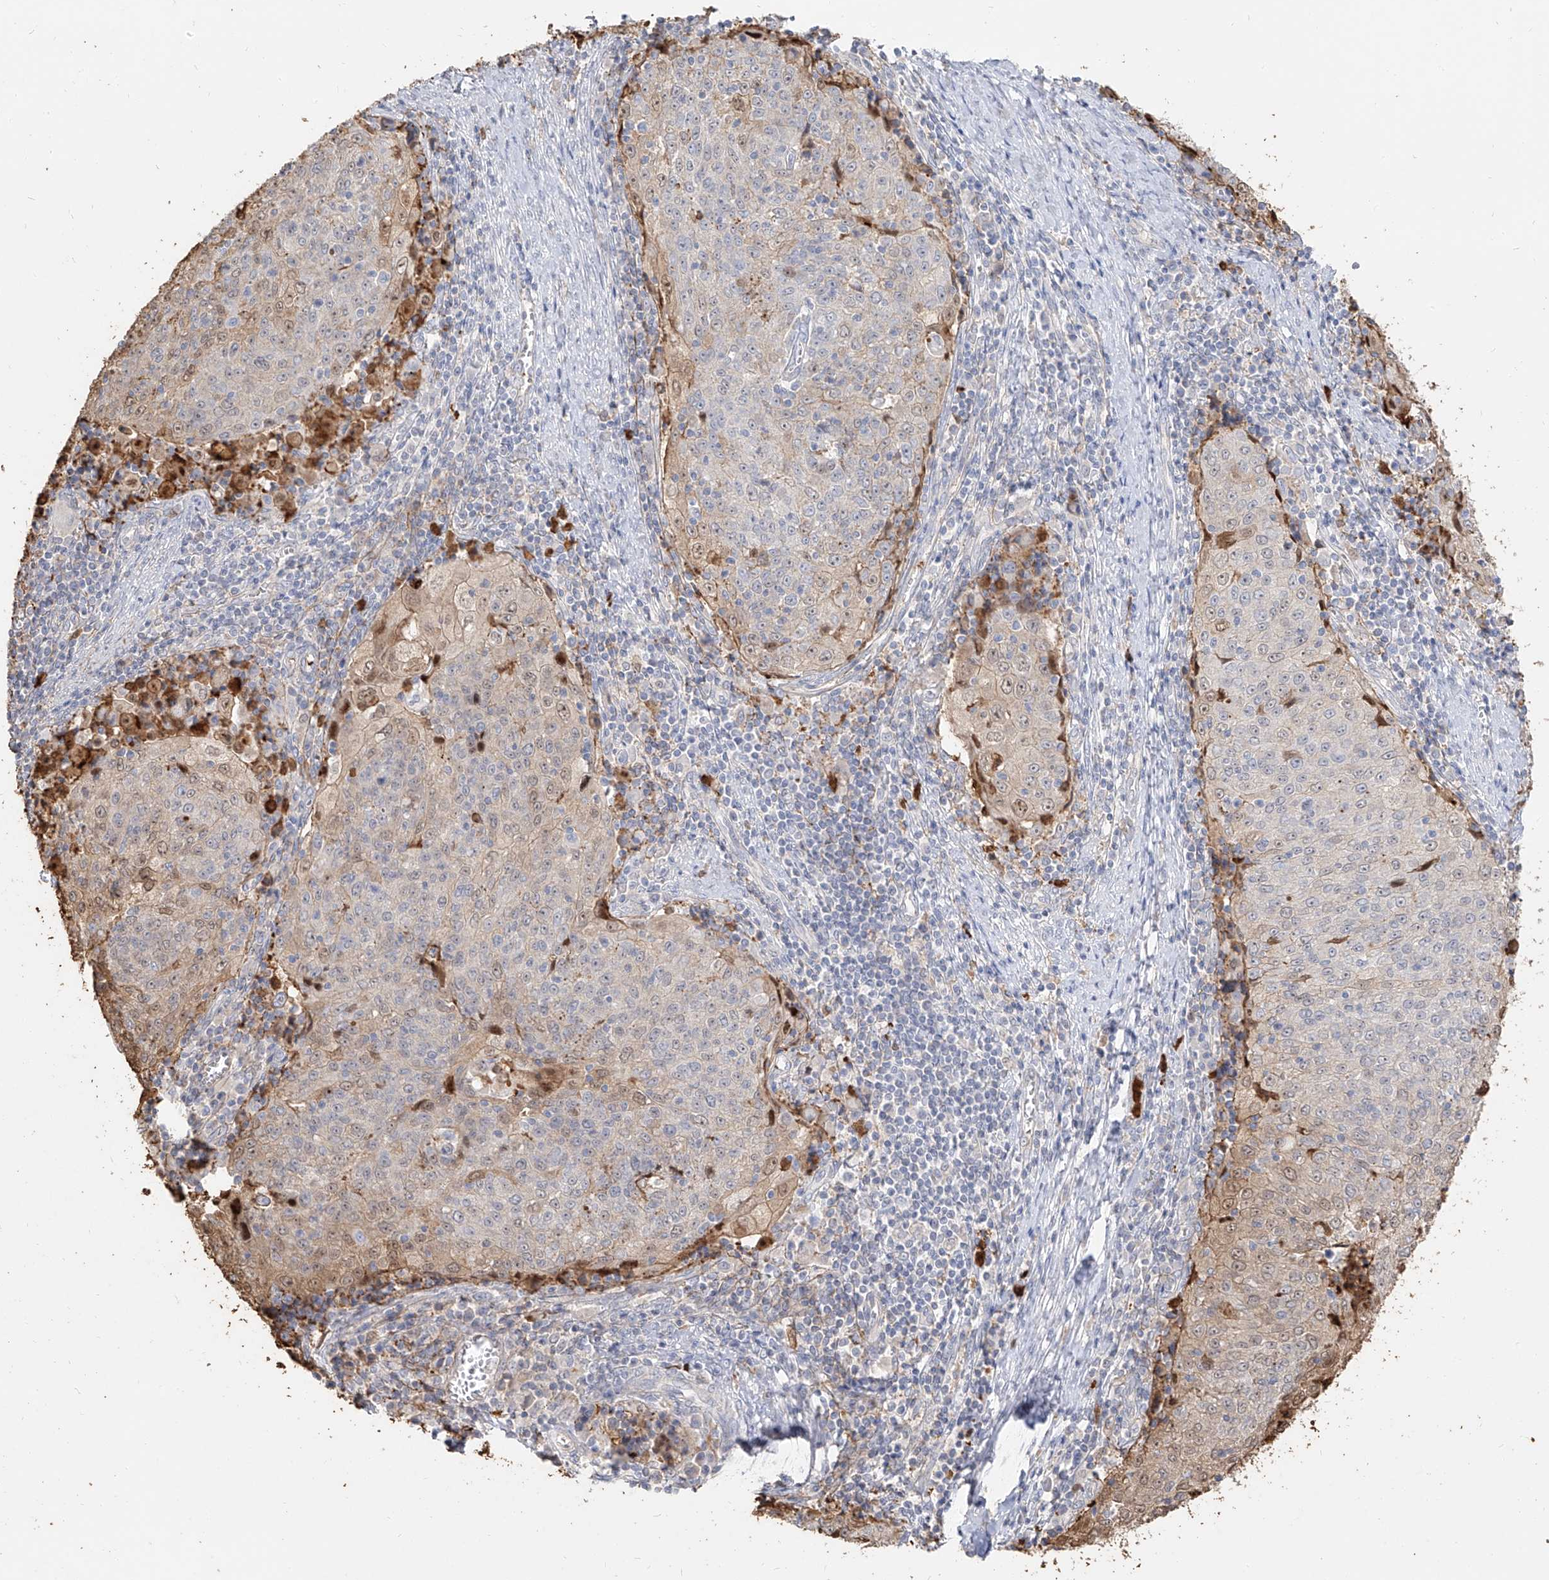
{"staining": {"intensity": "weak", "quantity": "25%-75%", "location": "cytoplasmic/membranous,nuclear"}, "tissue": "cervical cancer", "cell_type": "Tumor cells", "image_type": "cancer", "snomed": [{"axis": "morphology", "description": "Squamous cell carcinoma, NOS"}, {"axis": "topography", "description": "Cervix"}], "caption": "Protein staining shows weak cytoplasmic/membranous and nuclear positivity in about 25%-75% of tumor cells in squamous cell carcinoma (cervical). (DAB (3,3'-diaminobenzidine) = brown stain, brightfield microscopy at high magnification).", "gene": "ZNF227", "patient": {"sex": "female", "age": 48}}